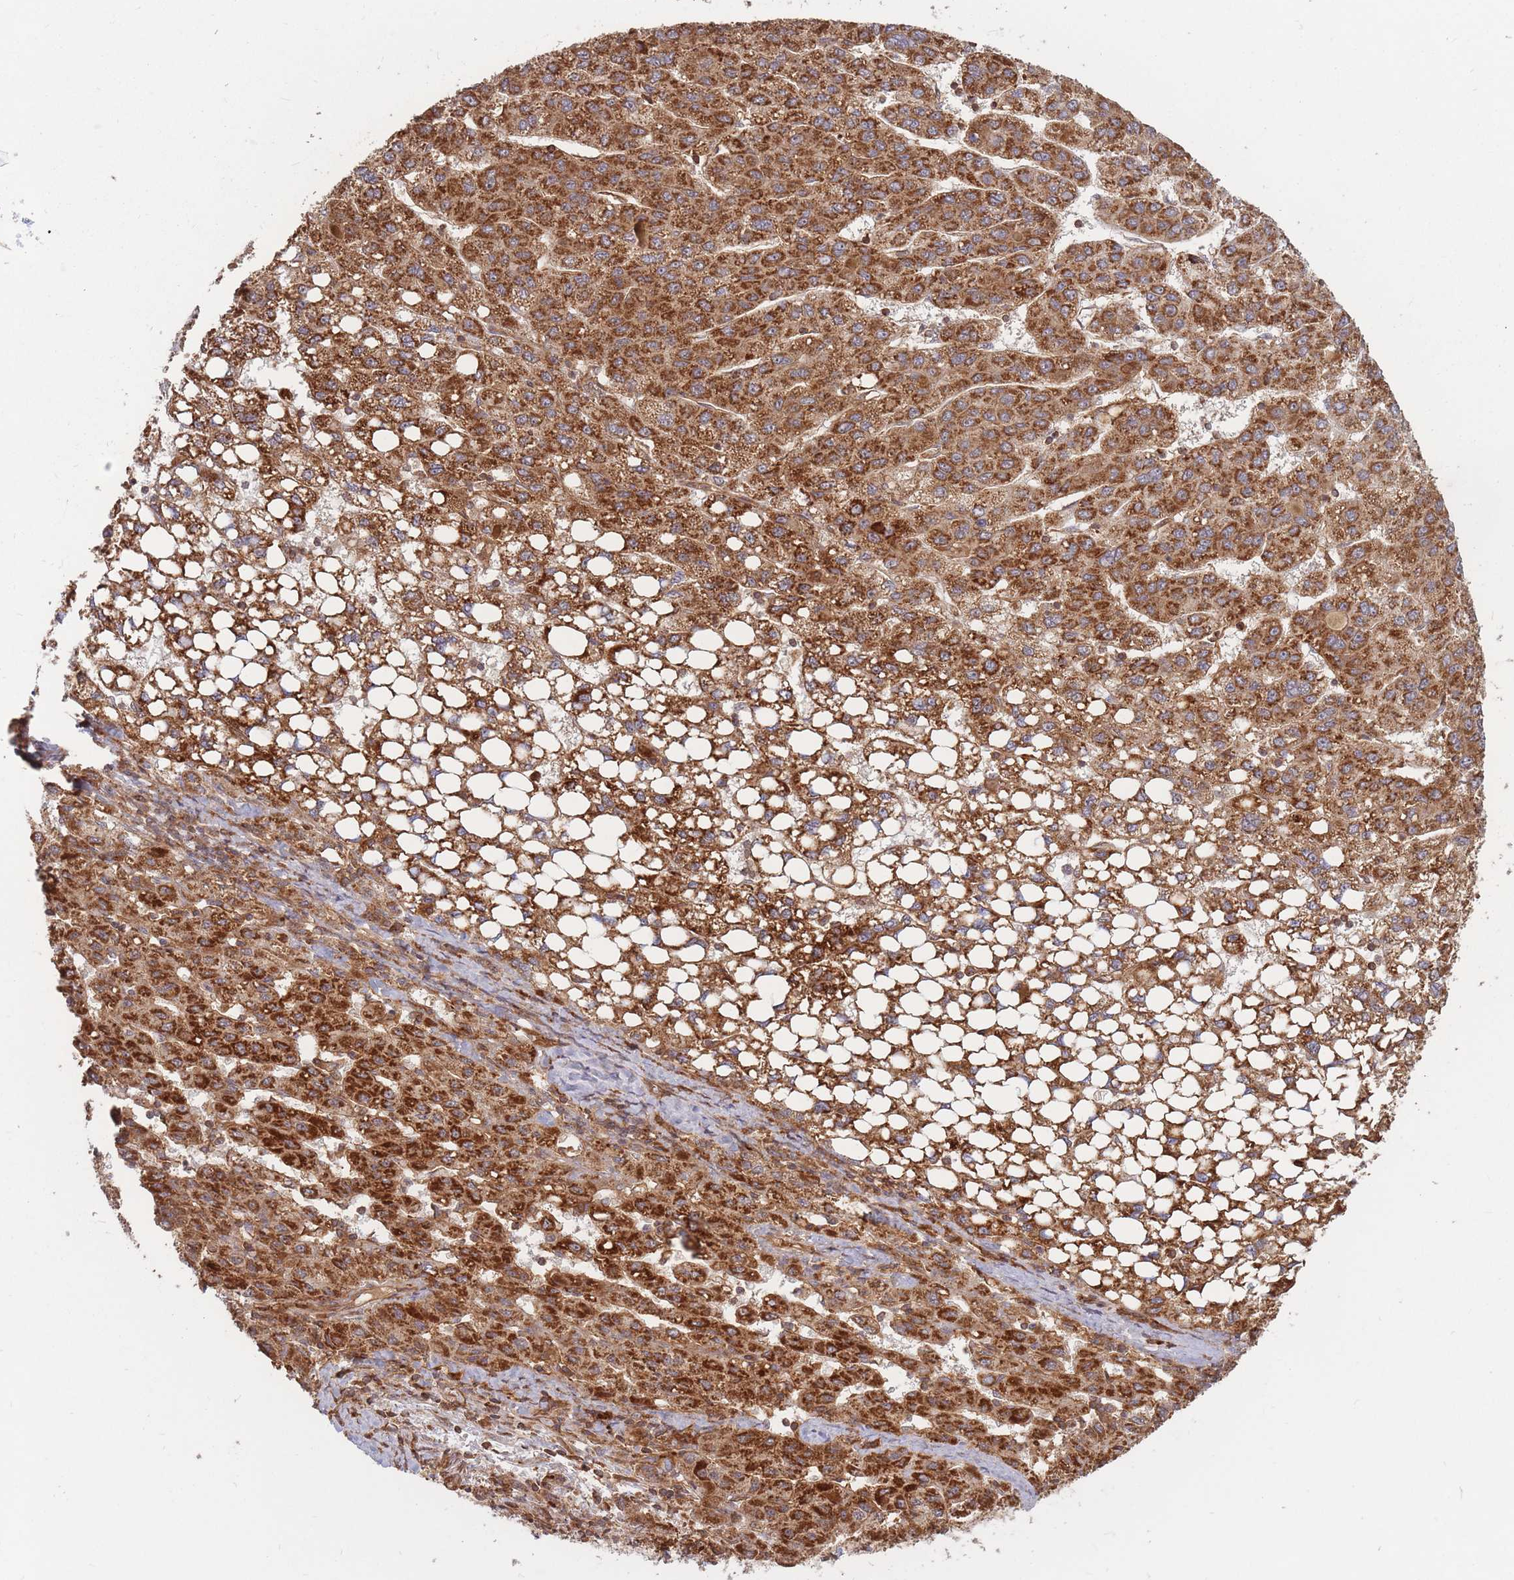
{"staining": {"intensity": "strong", "quantity": ">75%", "location": "cytoplasmic/membranous"}, "tissue": "liver cancer", "cell_type": "Tumor cells", "image_type": "cancer", "snomed": [{"axis": "morphology", "description": "Carcinoma, Hepatocellular, NOS"}, {"axis": "topography", "description": "Liver"}], "caption": "Immunohistochemistry of liver hepatocellular carcinoma shows high levels of strong cytoplasmic/membranous expression in about >75% of tumor cells.", "gene": "RASSF2", "patient": {"sex": "female", "age": 82}}